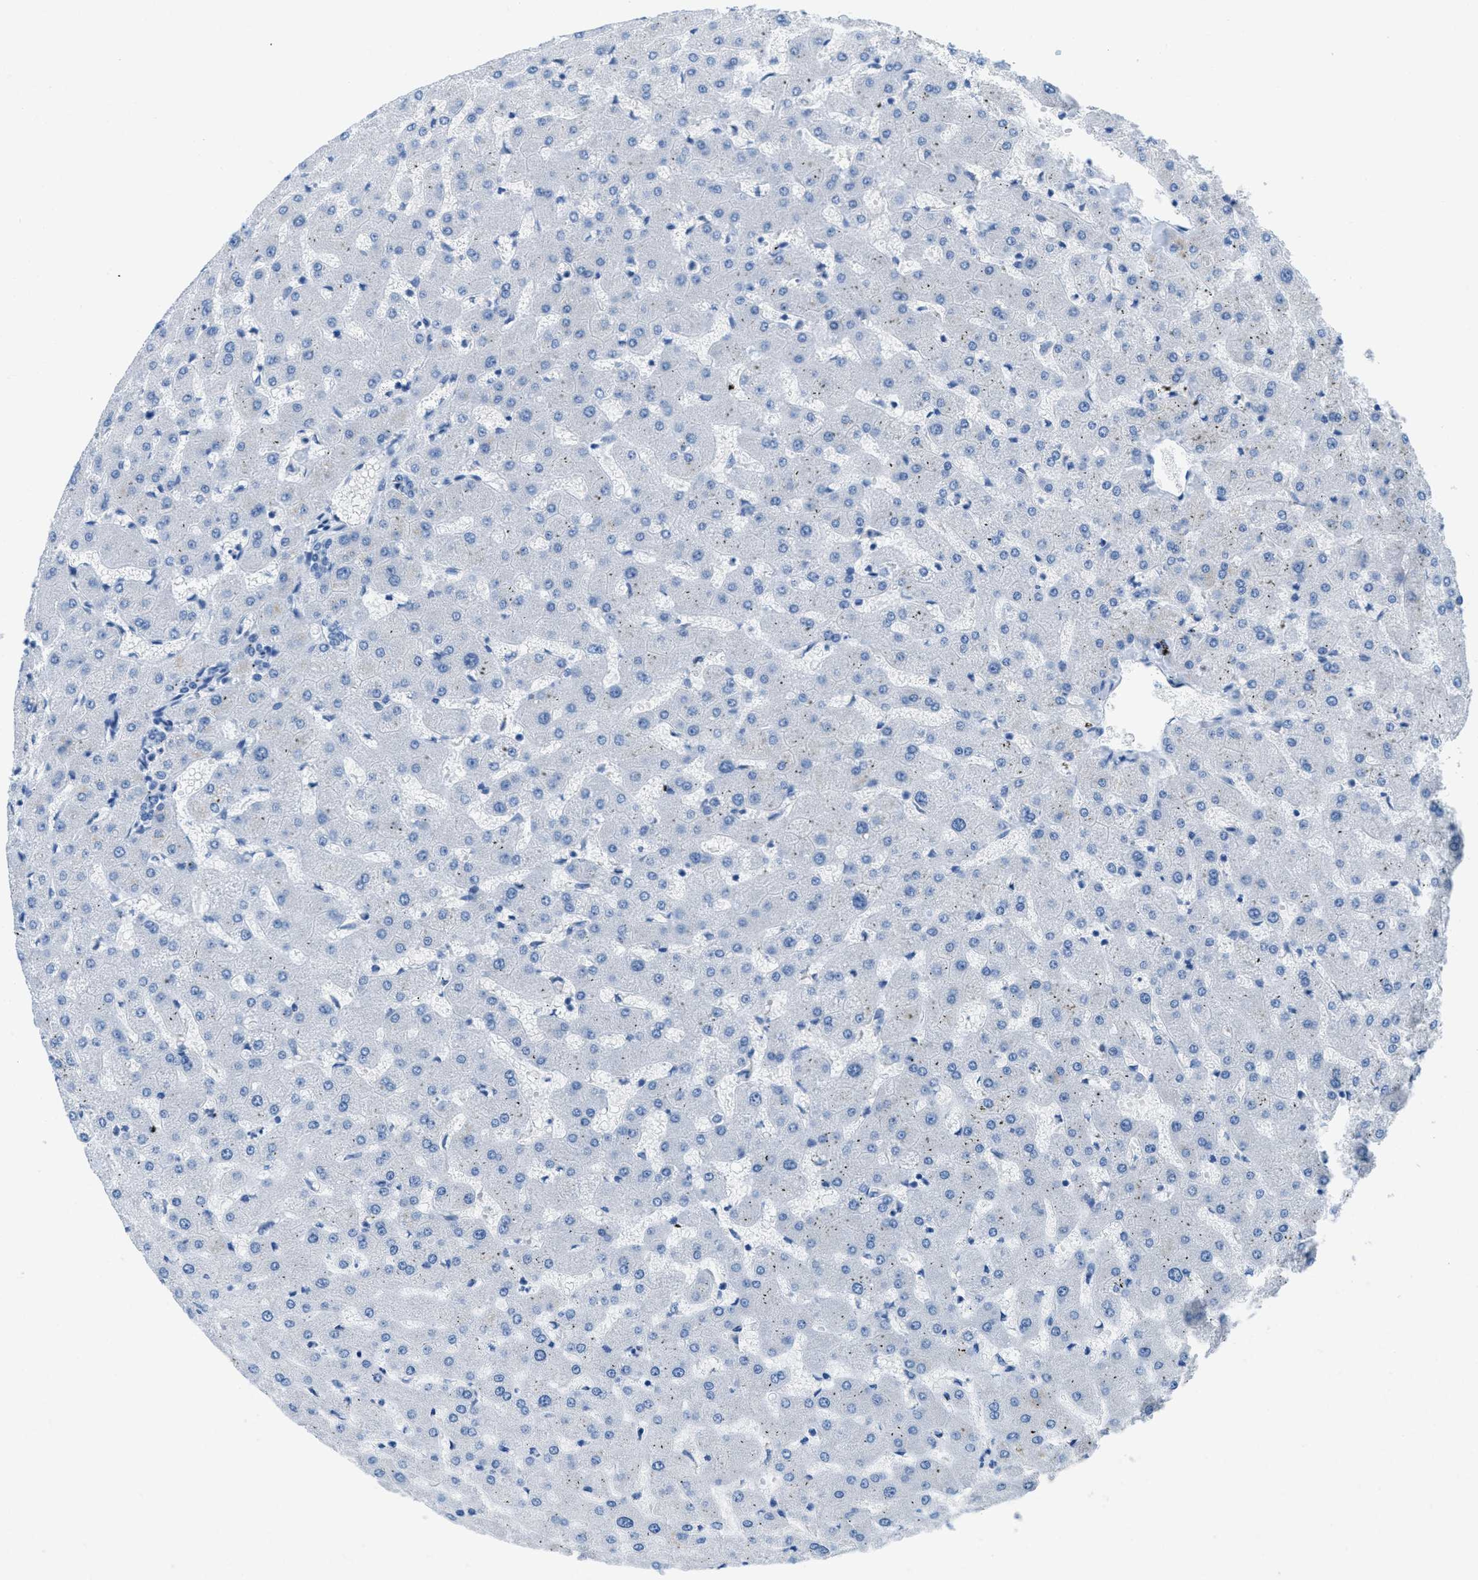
{"staining": {"intensity": "negative", "quantity": "none", "location": "none"}, "tissue": "liver", "cell_type": "Cholangiocytes", "image_type": "normal", "snomed": [{"axis": "morphology", "description": "Normal tissue, NOS"}, {"axis": "topography", "description": "Liver"}], "caption": "This is a micrograph of immunohistochemistry (IHC) staining of normal liver, which shows no positivity in cholangiocytes.", "gene": "MGARP", "patient": {"sex": "female", "age": 63}}